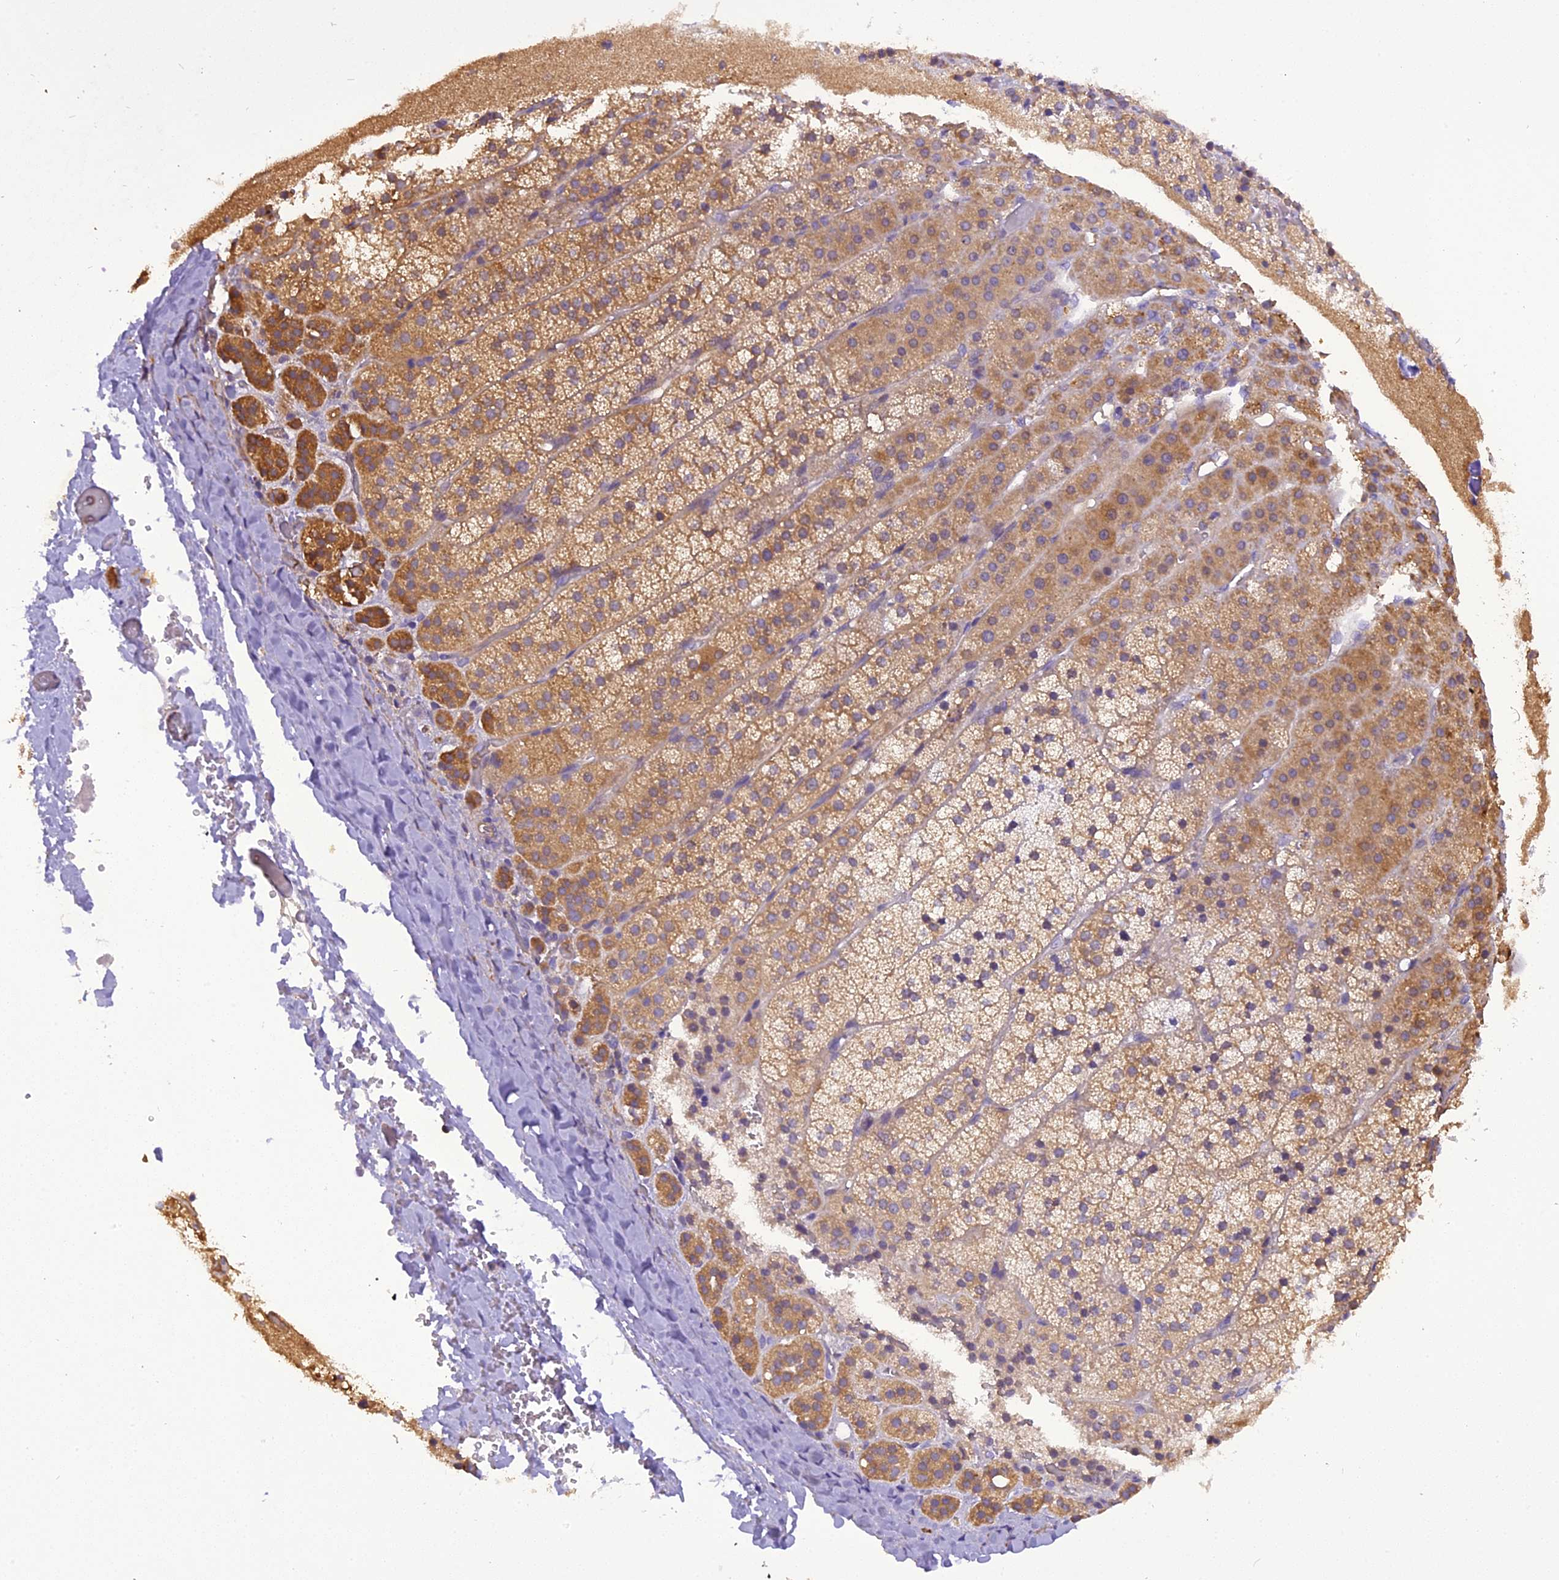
{"staining": {"intensity": "moderate", "quantity": "25%-75%", "location": "cytoplasmic/membranous"}, "tissue": "adrenal gland", "cell_type": "Glandular cells", "image_type": "normal", "snomed": [{"axis": "morphology", "description": "Normal tissue, NOS"}, {"axis": "topography", "description": "Adrenal gland"}], "caption": "Immunohistochemistry staining of unremarkable adrenal gland, which reveals medium levels of moderate cytoplasmic/membranous expression in about 25%-75% of glandular cells indicating moderate cytoplasmic/membranous protein expression. The staining was performed using DAB (3,3'-diaminobenzidine) (brown) for protein detection and nuclei were counterstained in hematoxylin (blue).", "gene": "STOML1", "patient": {"sex": "female", "age": 44}}